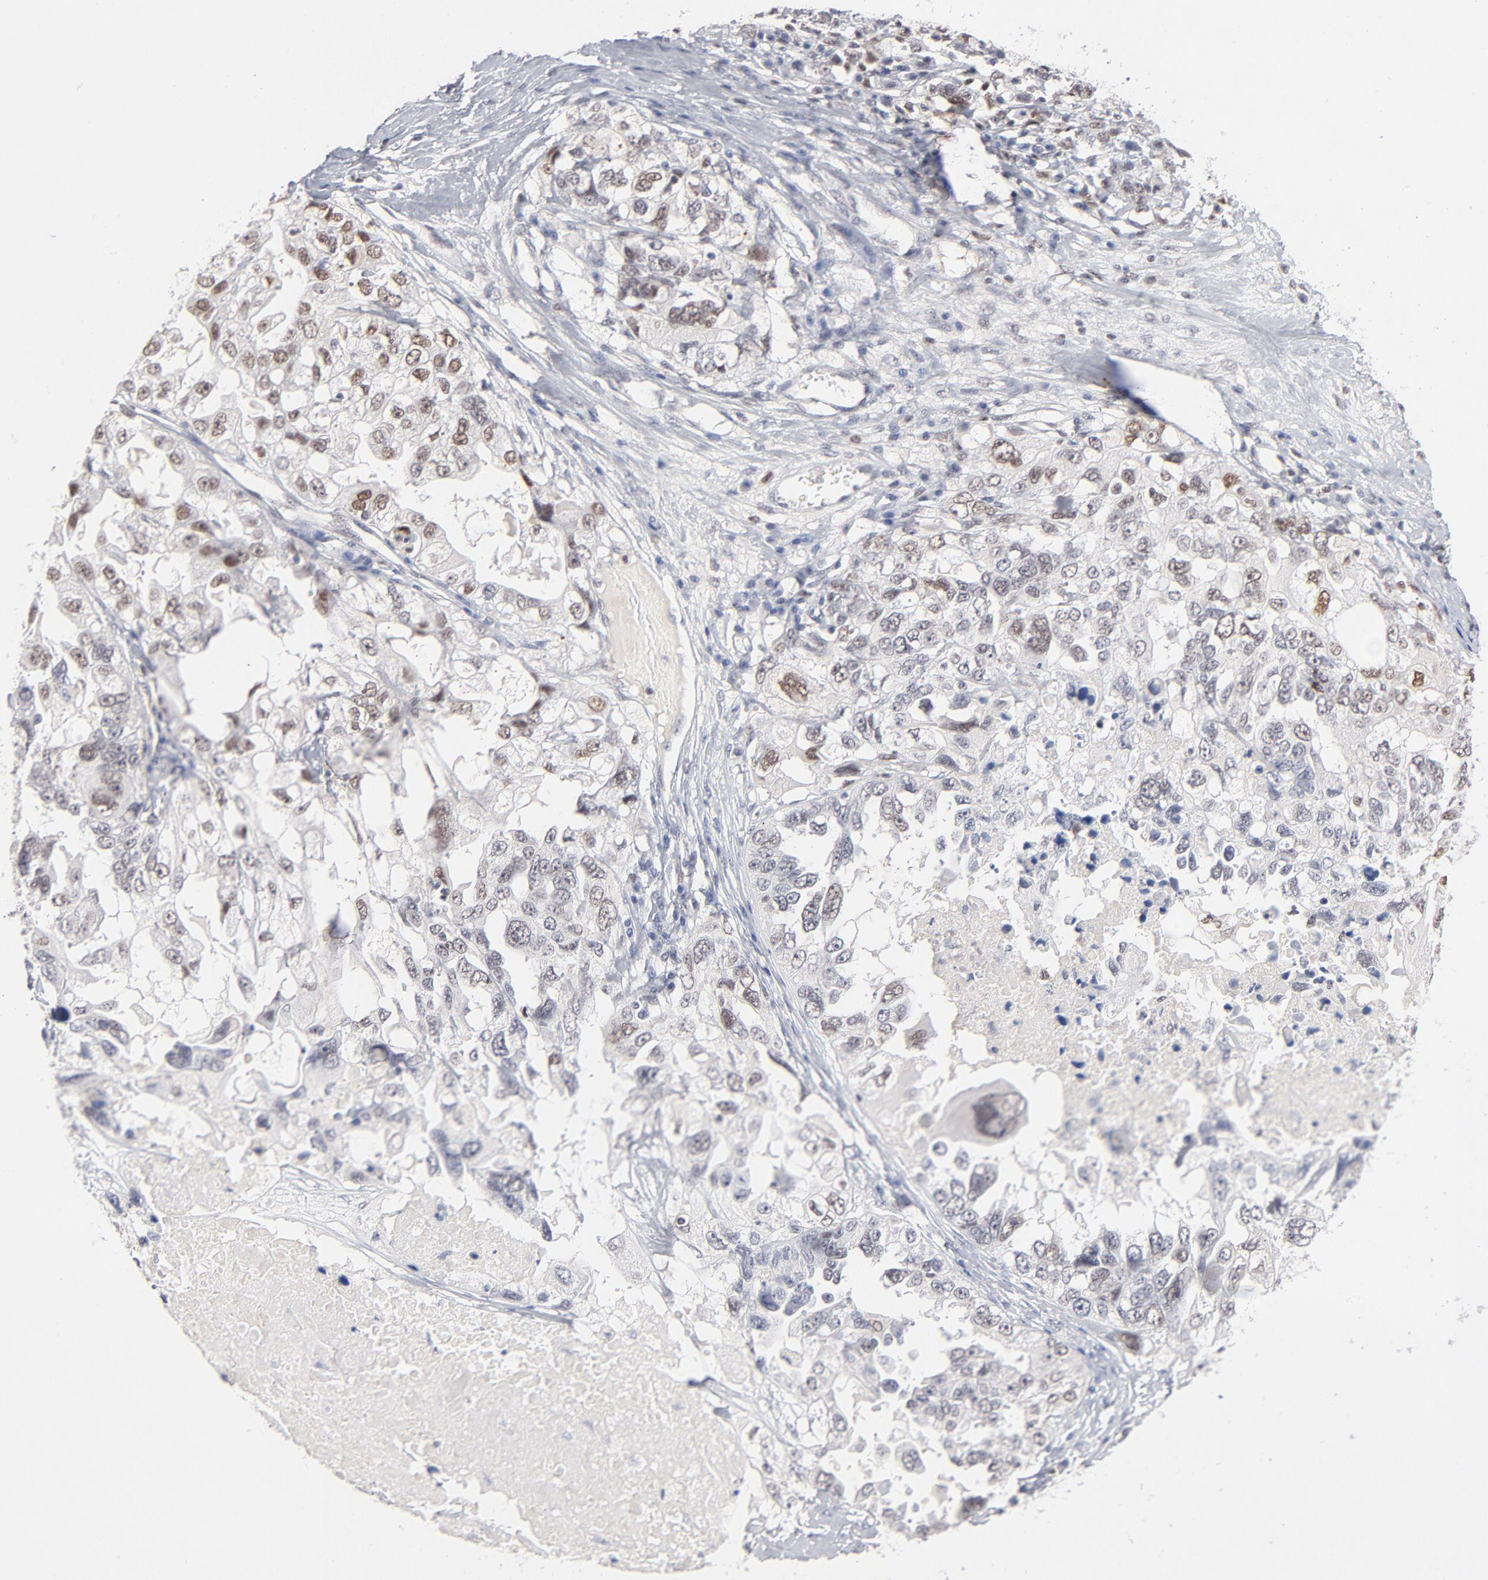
{"staining": {"intensity": "weak", "quantity": "<25%", "location": "nuclear"}, "tissue": "ovarian cancer", "cell_type": "Tumor cells", "image_type": "cancer", "snomed": [{"axis": "morphology", "description": "Cystadenocarcinoma, serous, NOS"}, {"axis": "topography", "description": "Ovary"}], "caption": "Immunohistochemistry (IHC) image of serous cystadenocarcinoma (ovarian) stained for a protein (brown), which demonstrates no staining in tumor cells.", "gene": "MAX", "patient": {"sex": "female", "age": 82}}